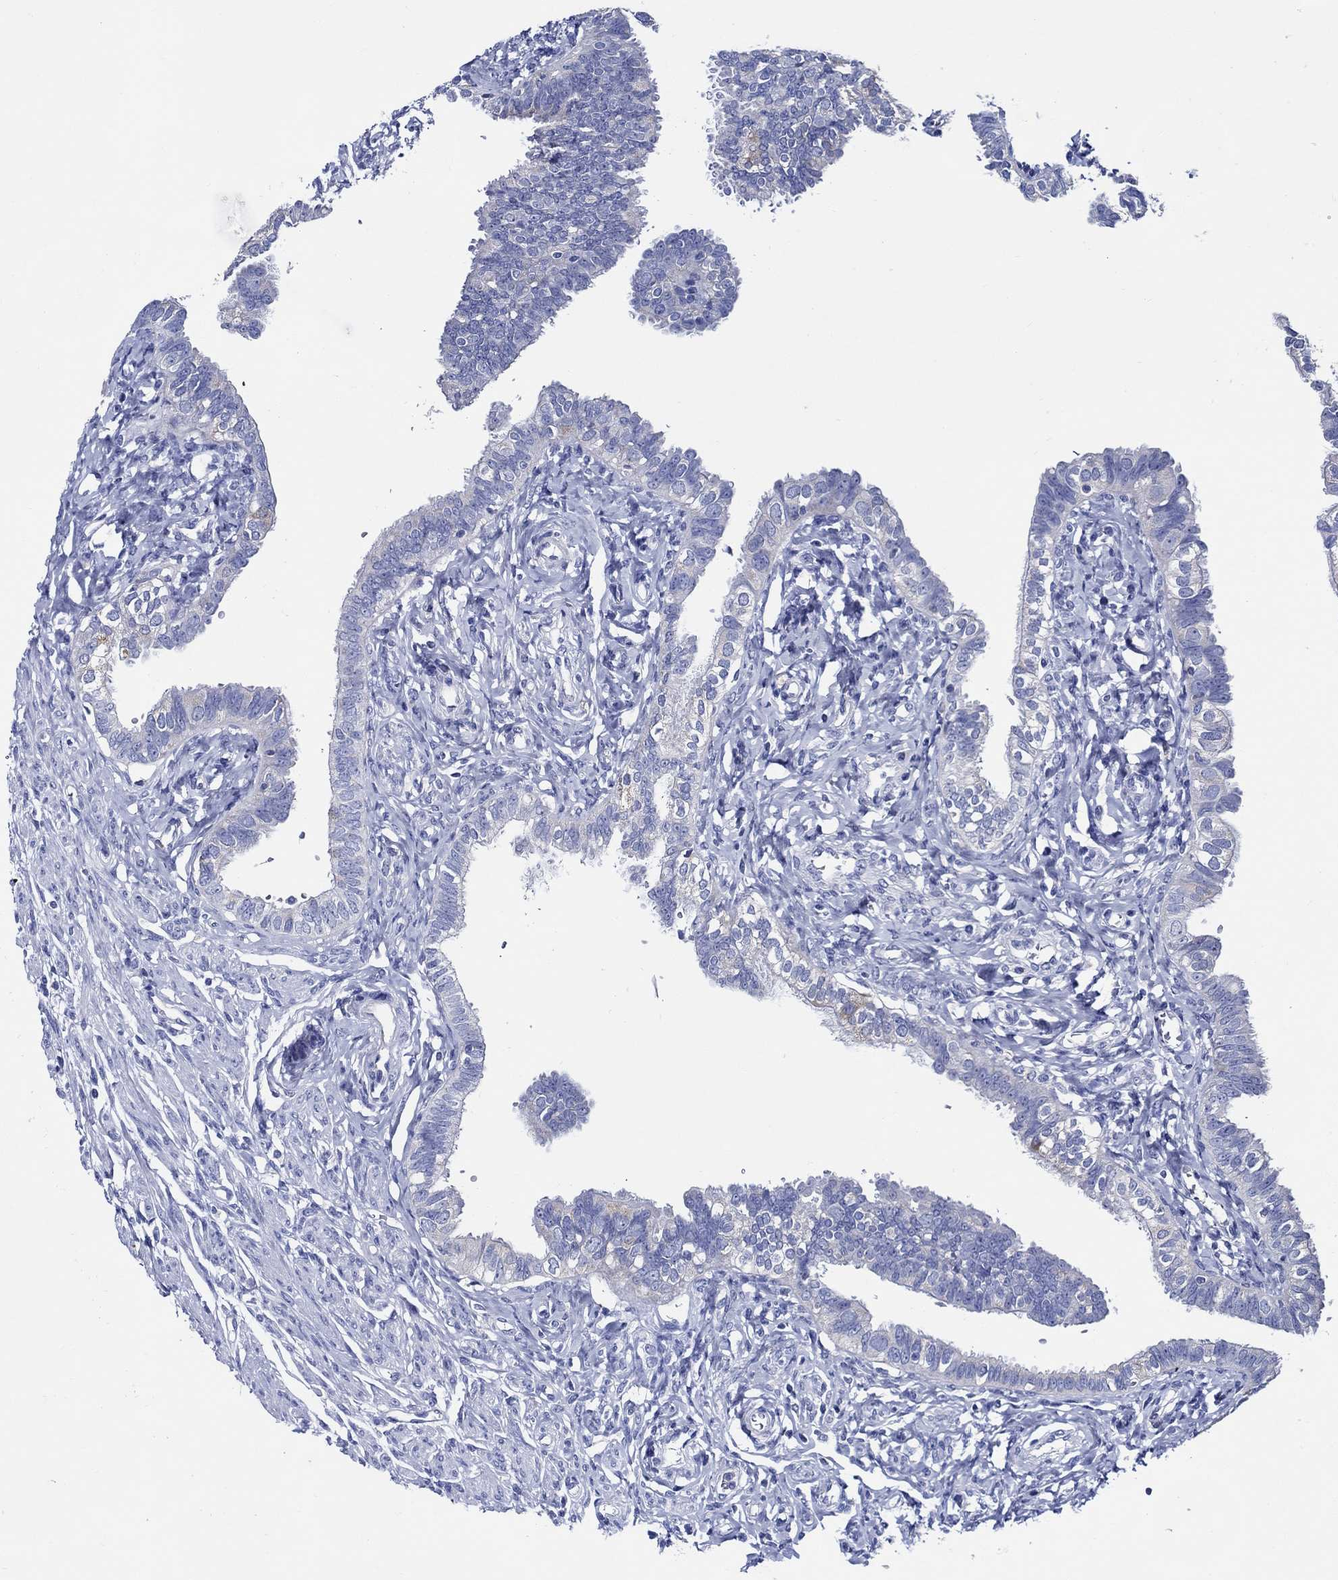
{"staining": {"intensity": "negative", "quantity": "none", "location": "none"}, "tissue": "fallopian tube", "cell_type": "Glandular cells", "image_type": "normal", "snomed": [{"axis": "morphology", "description": "Normal tissue, NOS"}, {"axis": "topography", "description": "Fallopian tube"}], "caption": "IHC image of normal human fallopian tube stained for a protein (brown), which displays no positivity in glandular cells.", "gene": "SKOR1", "patient": {"sex": "female", "age": 54}}